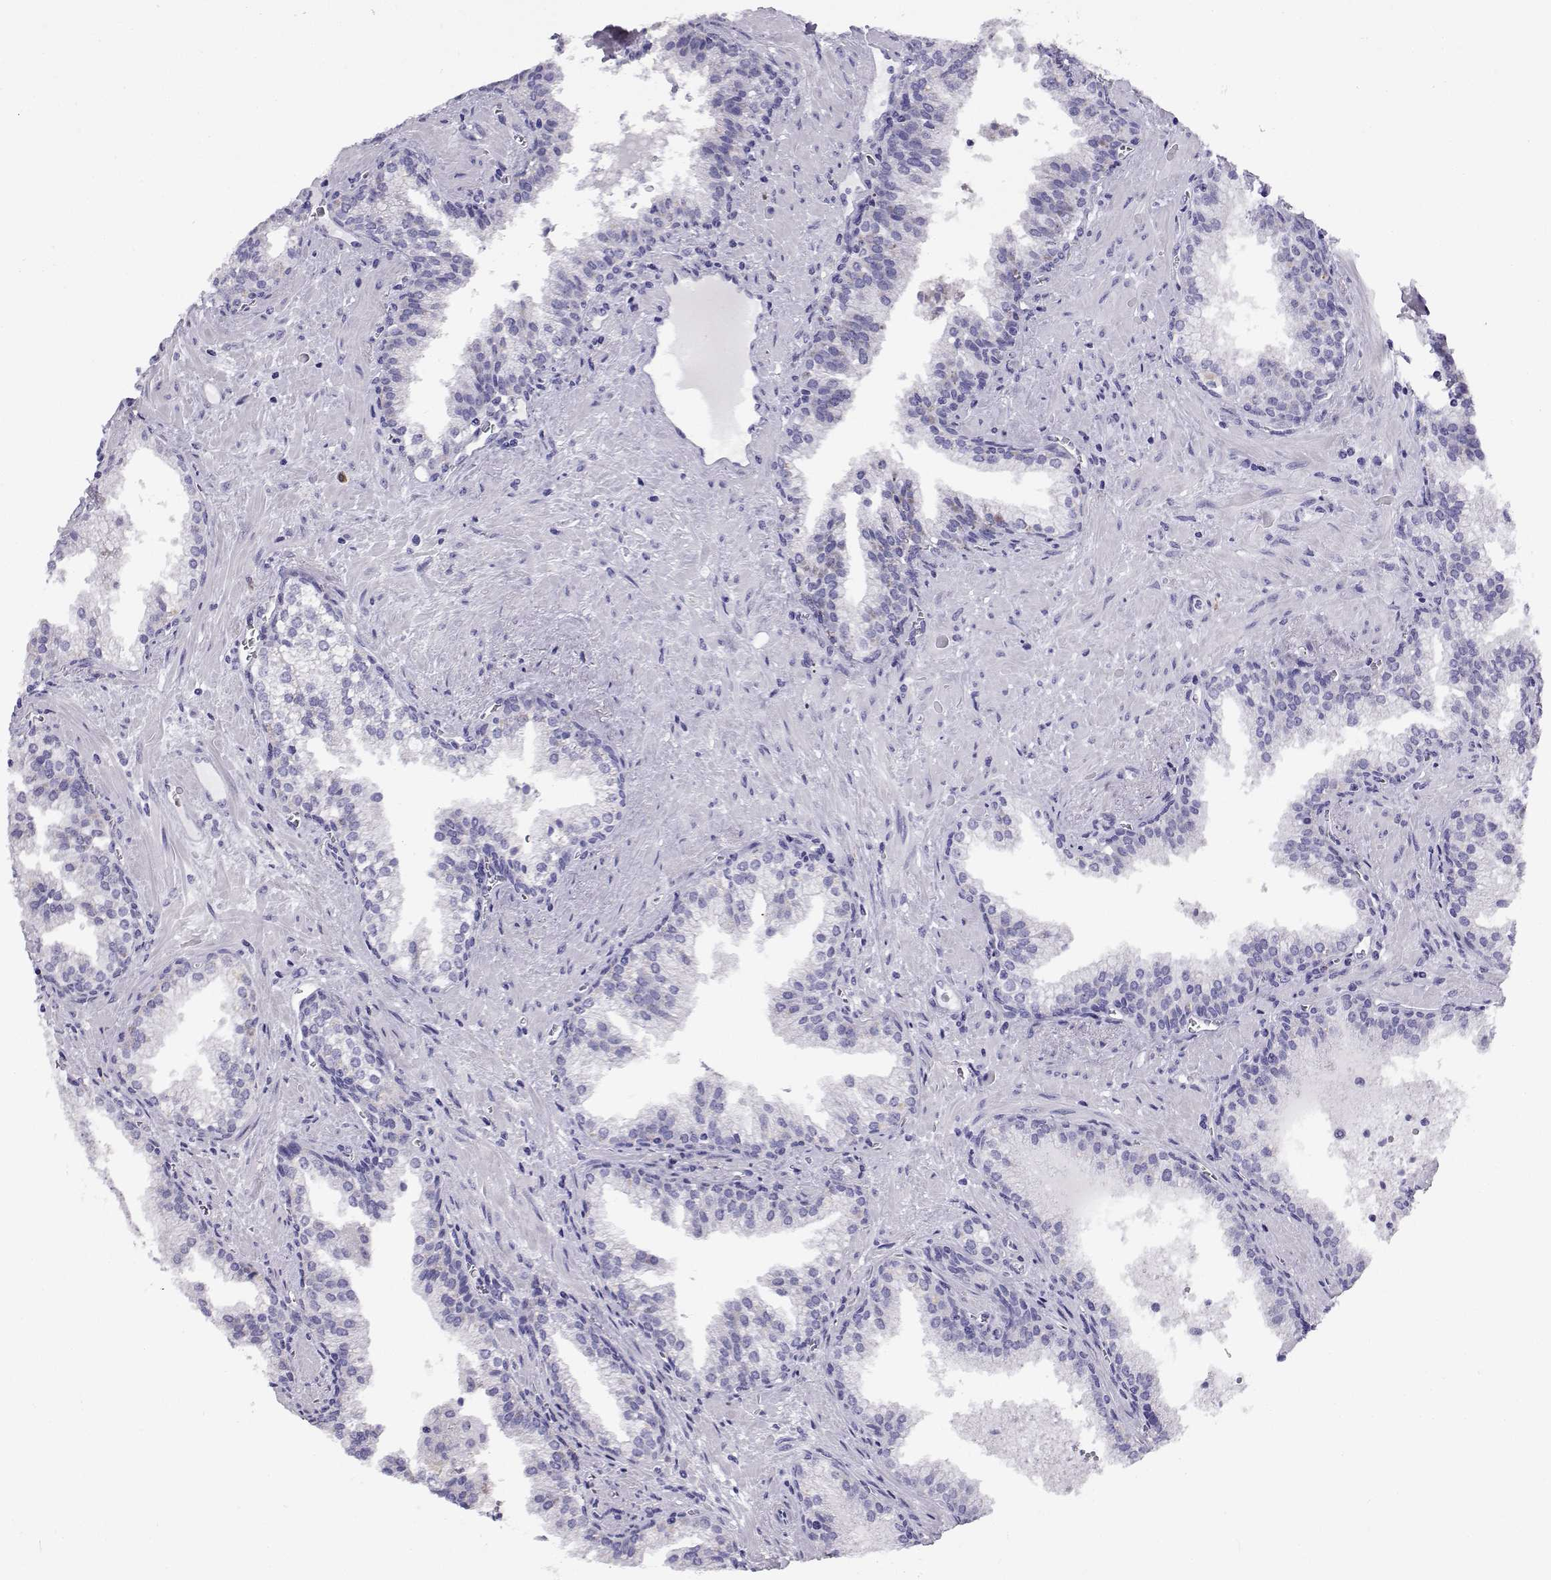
{"staining": {"intensity": "negative", "quantity": "none", "location": "none"}, "tissue": "prostate cancer", "cell_type": "Tumor cells", "image_type": "cancer", "snomed": [{"axis": "morphology", "description": "Adenocarcinoma, High grade"}, {"axis": "topography", "description": "Prostate"}], "caption": "Tumor cells show no significant protein staining in high-grade adenocarcinoma (prostate).", "gene": "CABS1", "patient": {"sex": "male", "age": 68}}